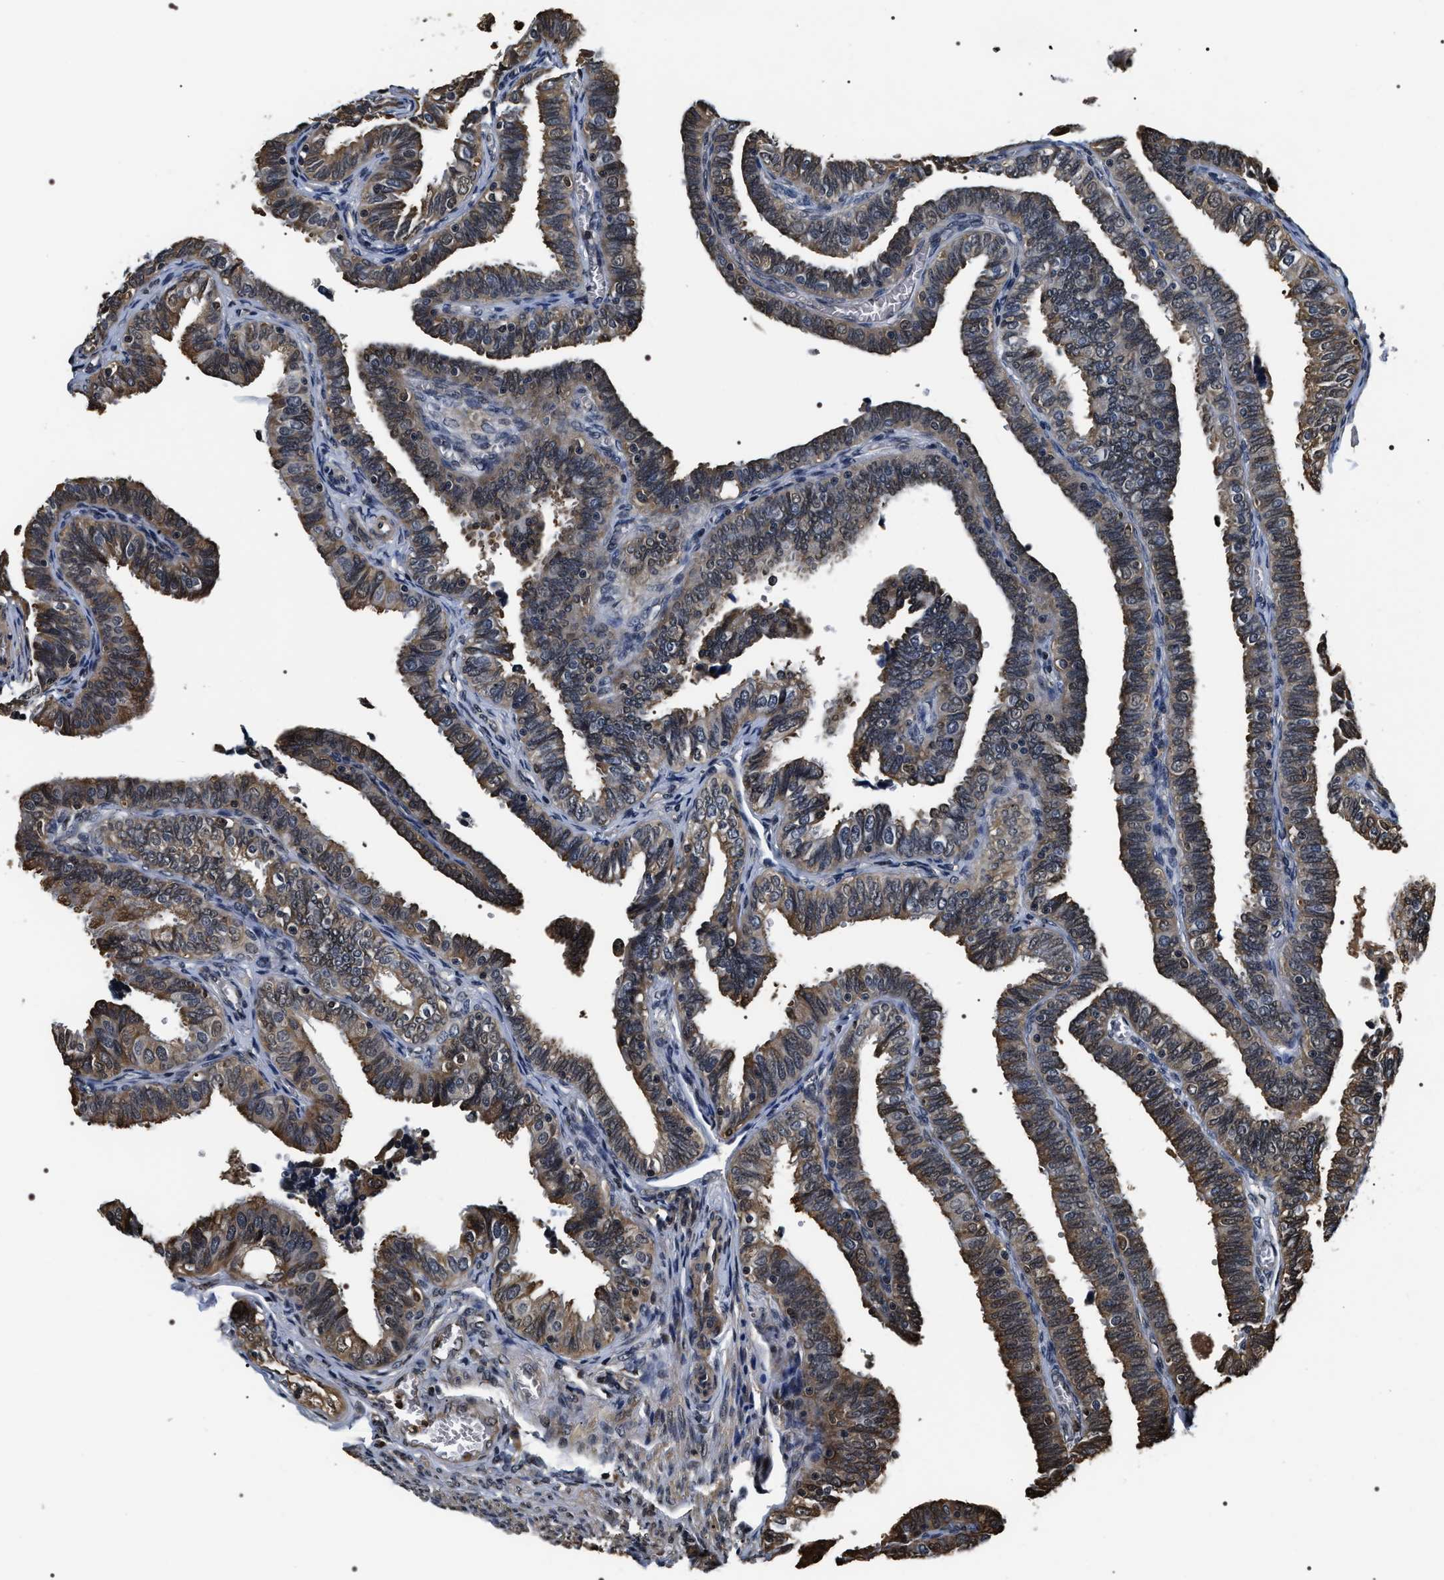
{"staining": {"intensity": "weak", "quantity": ">75%", "location": "cytoplasmic/membranous"}, "tissue": "fallopian tube", "cell_type": "Glandular cells", "image_type": "normal", "snomed": [{"axis": "morphology", "description": "Normal tissue, NOS"}, {"axis": "topography", "description": "Fallopian tube"}], "caption": "This histopathology image displays IHC staining of normal human fallopian tube, with low weak cytoplasmic/membranous positivity in about >75% of glandular cells.", "gene": "ARHGAP22", "patient": {"sex": "female", "age": 46}}